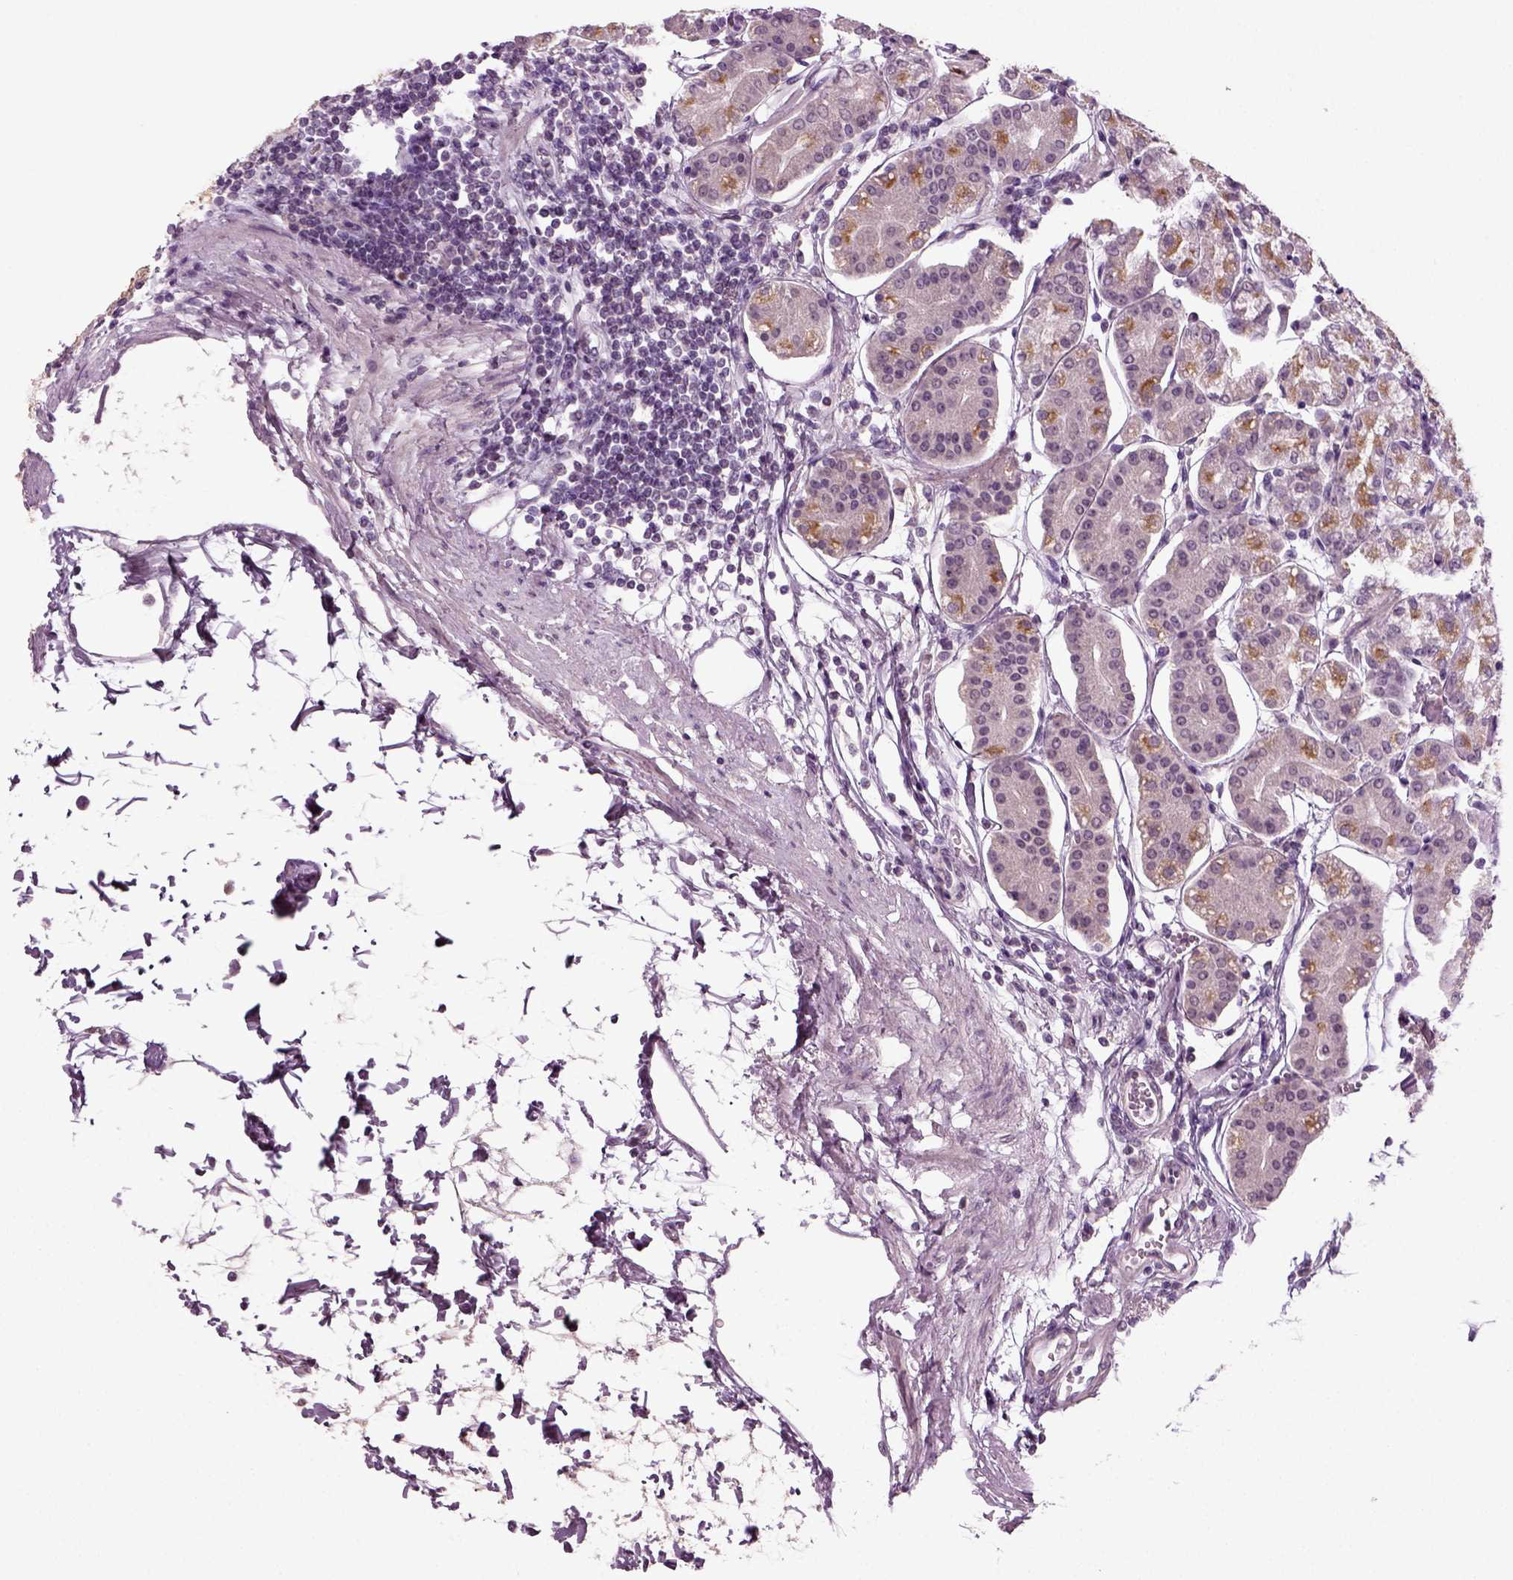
{"staining": {"intensity": "moderate", "quantity": "<25%", "location": "cytoplasmic/membranous"}, "tissue": "stomach", "cell_type": "Glandular cells", "image_type": "normal", "snomed": [{"axis": "morphology", "description": "Normal tissue, NOS"}, {"axis": "topography", "description": "Skeletal muscle"}, {"axis": "topography", "description": "Stomach"}], "caption": "Immunohistochemical staining of benign human stomach displays moderate cytoplasmic/membranous protein expression in approximately <25% of glandular cells.", "gene": "SYNGAP1", "patient": {"sex": "female", "age": 57}}